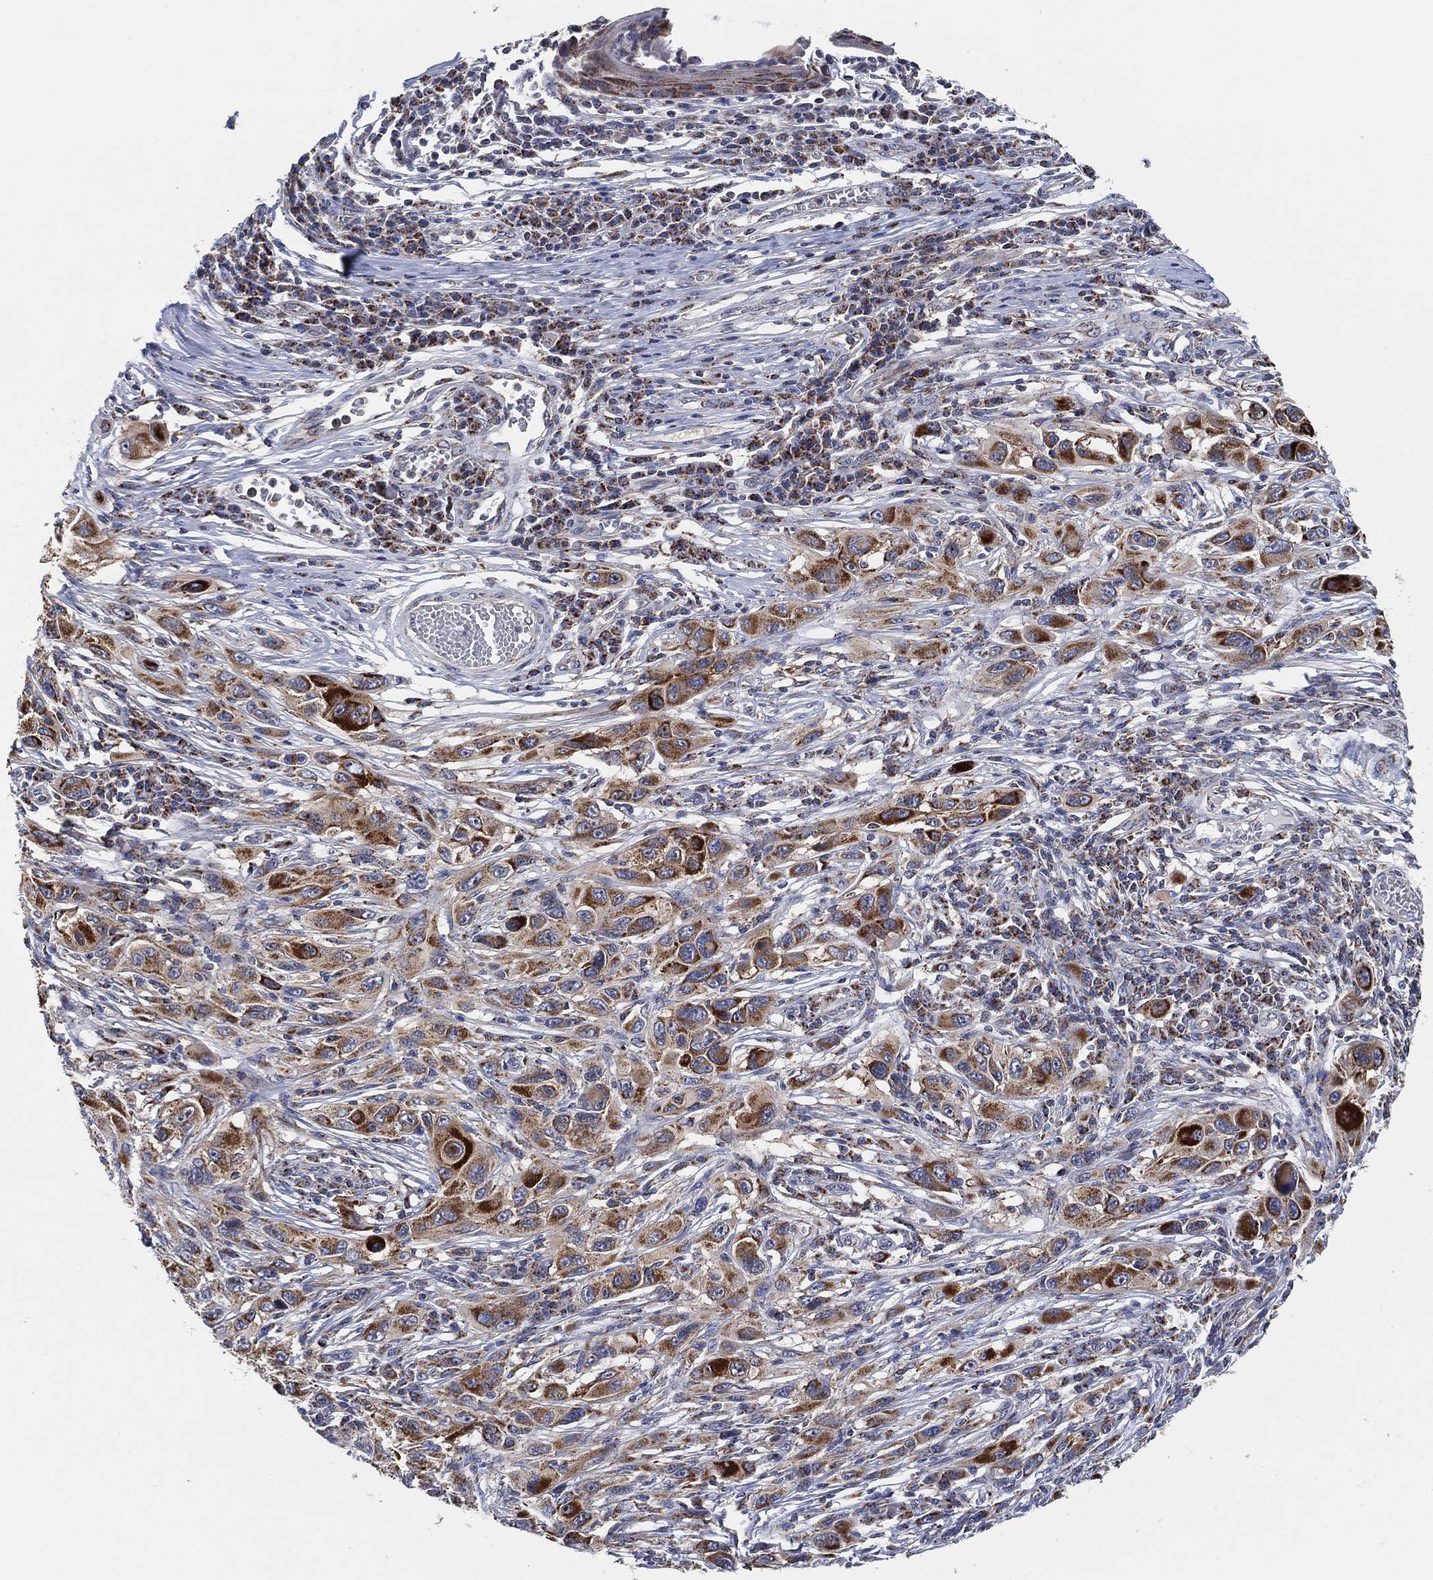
{"staining": {"intensity": "strong", "quantity": "25%-75%", "location": "cytoplasmic/membranous"}, "tissue": "melanoma", "cell_type": "Tumor cells", "image_type": "cancer", "snomed": [{"axis": "morphology", "description": "Malignant melanoma, NOS"}, {"axis": "topography", "description": "Skin"}], "caption": "Protein analysis of malignant melanoma tissue demonstrates strong cytoplasmic/membranous staining in about 25%-75% of tumor cells.", "gene": "GCAT", "patient": {"sex": "male", "age": 53}}